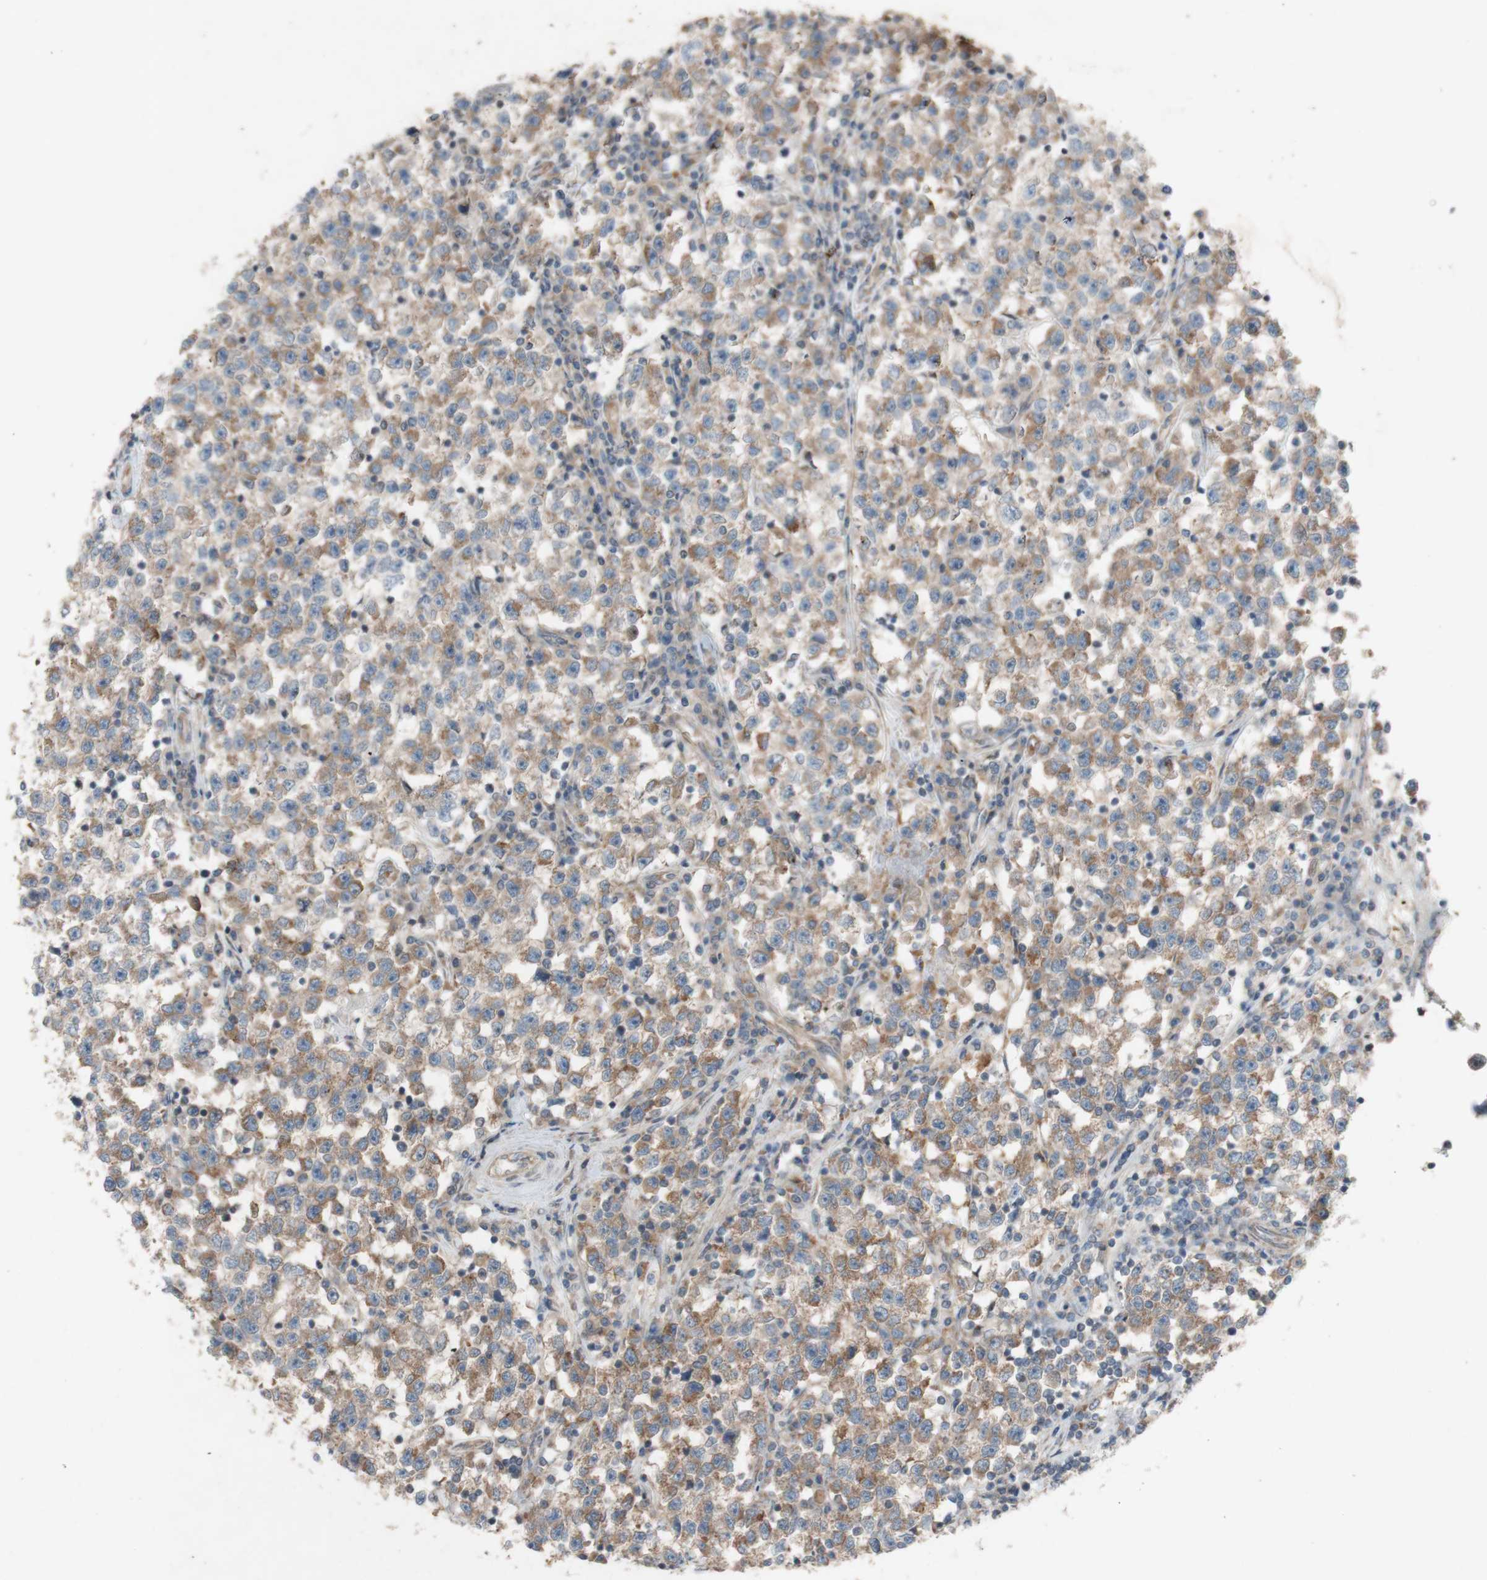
{"staining": {"intensity": "moderate", "quantity": ">75%", "location": "cytoplasmic/membranous"}, "tissue": "testis cancer", "cell_type": "Tumor cells", "image_type": "cancer", "snomed": [{"axis": "morphology", "description": "Seminoma, NOS"}, {"axis": "topography", "description": "Testis"}], "caption": "This image shows IHC staining of seminoma (testis), with medium moderate cytoplasmic/membranous staining in approximately >75% of tumor cells.", "gene": "TST", "patient": {"sex": "male", "age": 22}}